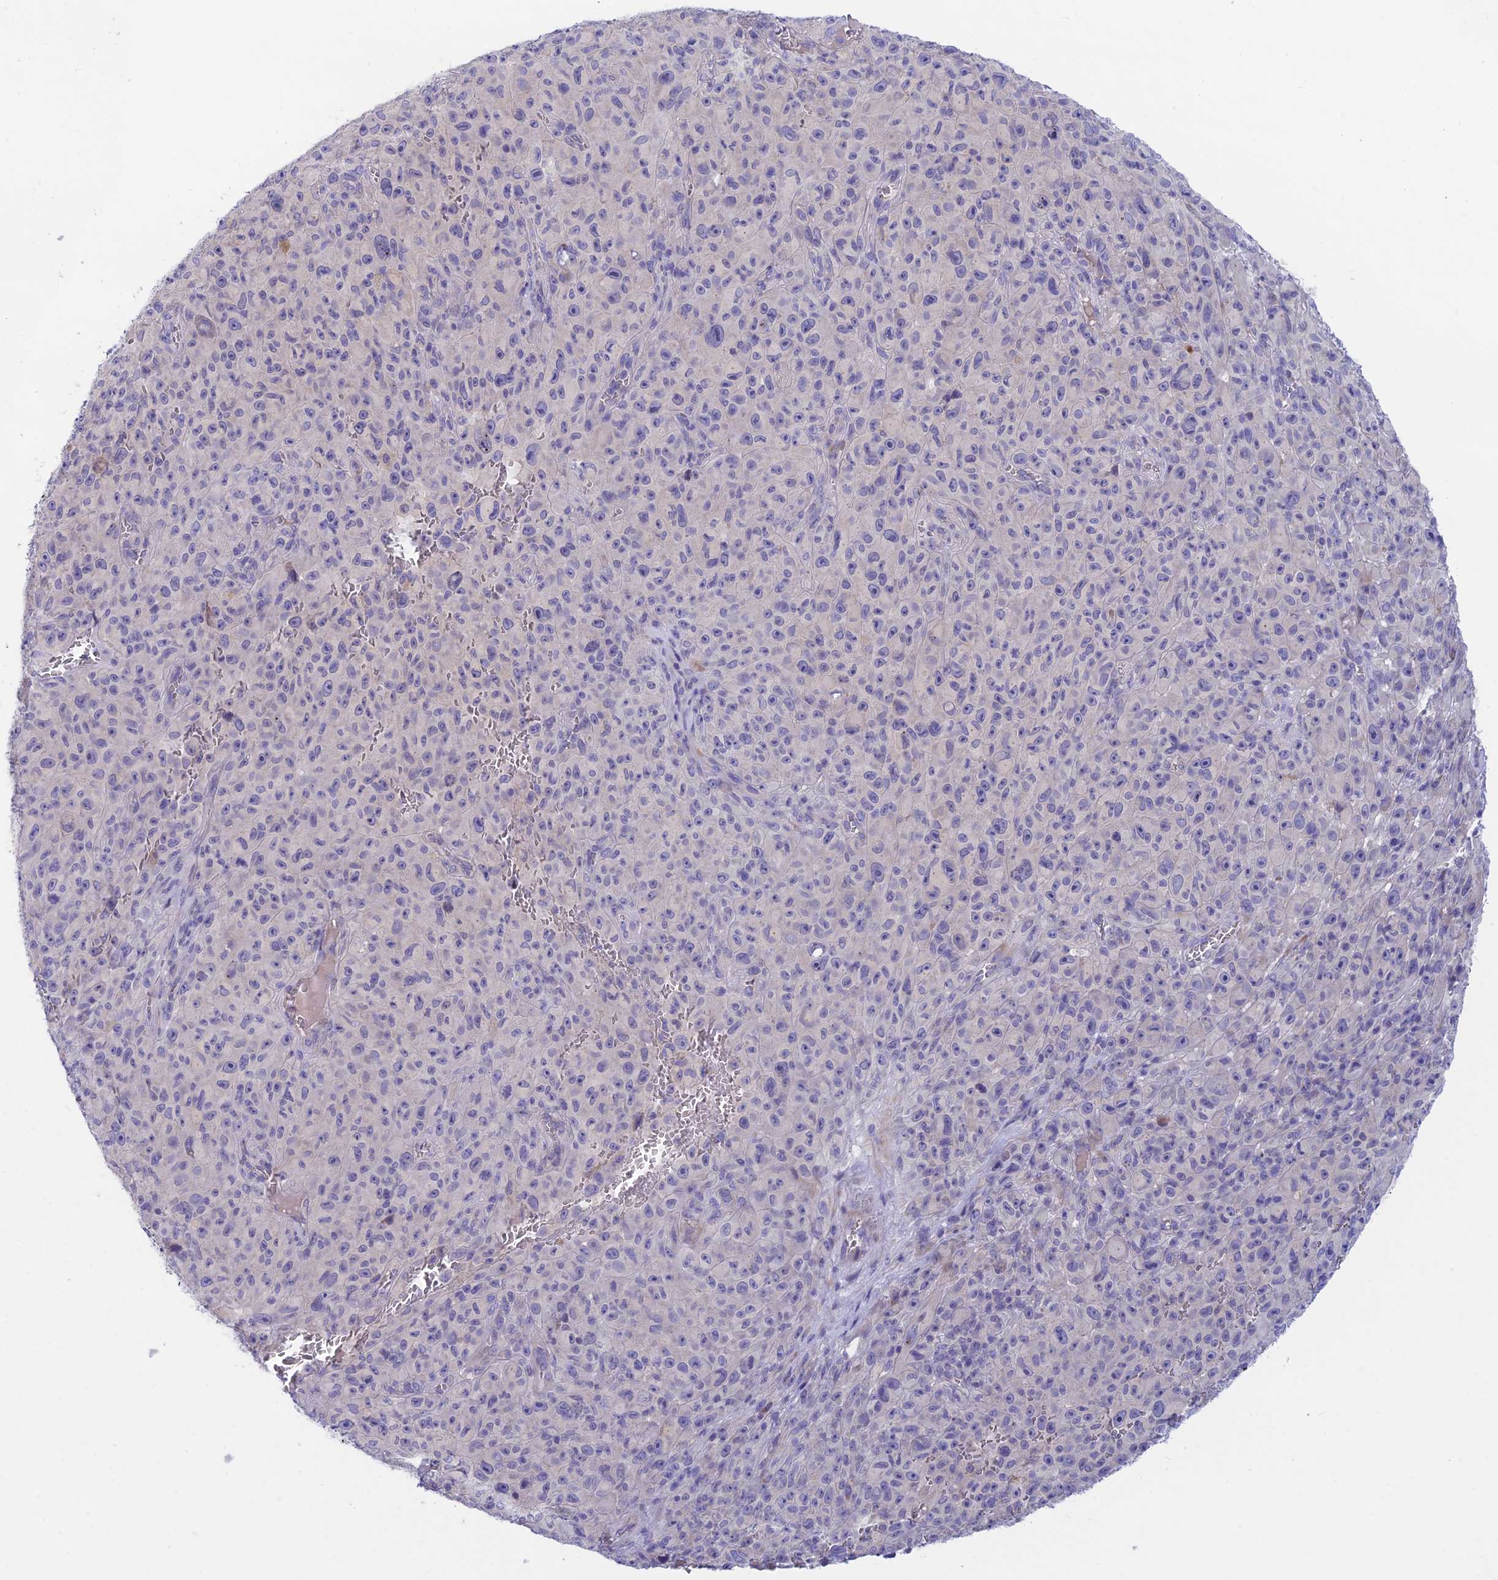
{"staining": {"intensity": "negative", "quantity": "none", "location": "none"}, "tissue": "melanoma", "cell_type": "Tumor cells", "image_type": "cancer", "snomed": [{"axis": "morphology", "description": "Malignant melanoma, NOS"}, {"axis": "topography", "description": "Skin"}], "caption": "Tumor cells are negative for protein expression in human melanoma. (DAB IHC, high magnification).", "gene": "XPO7", "patient": {"sex": "female", "age": 82}}